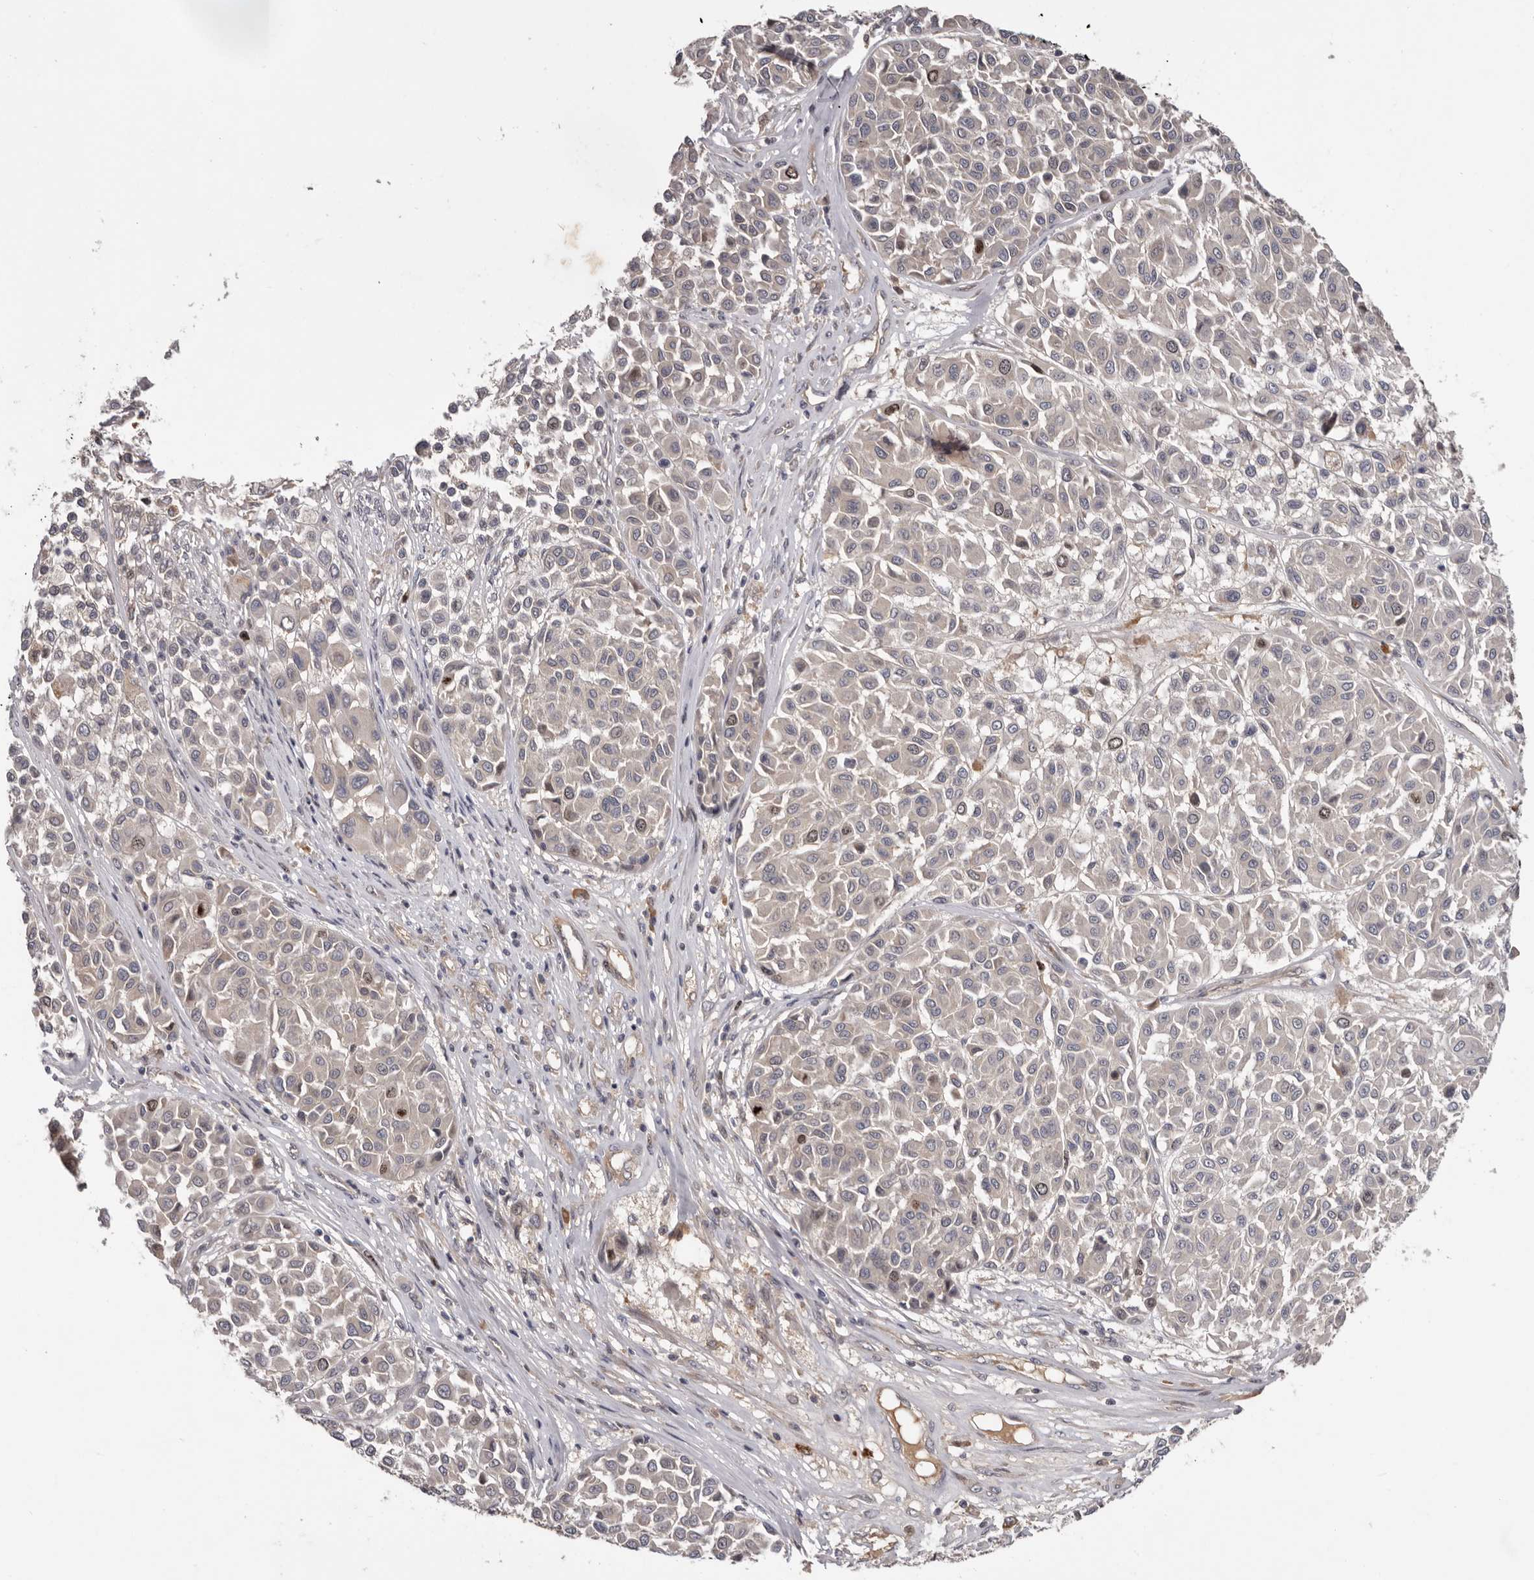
{"staining": {"intensity": "negative", "quantity": "none", "location": "none"}, "tissue": "melanoma", "cell_type": "Tumor cells", "image_type": "cancer", "snomed": [{"axis": "morphology", "description": "Malignant melanoma, Metastatic site"}, {"axis": "topography", "description": "Soft tissue"}], "caption": "Tumor cells are negative for brown protein staining in melanoma.", "gene": "CDCA8", "patient": {"sex": "male", "age": 41}}